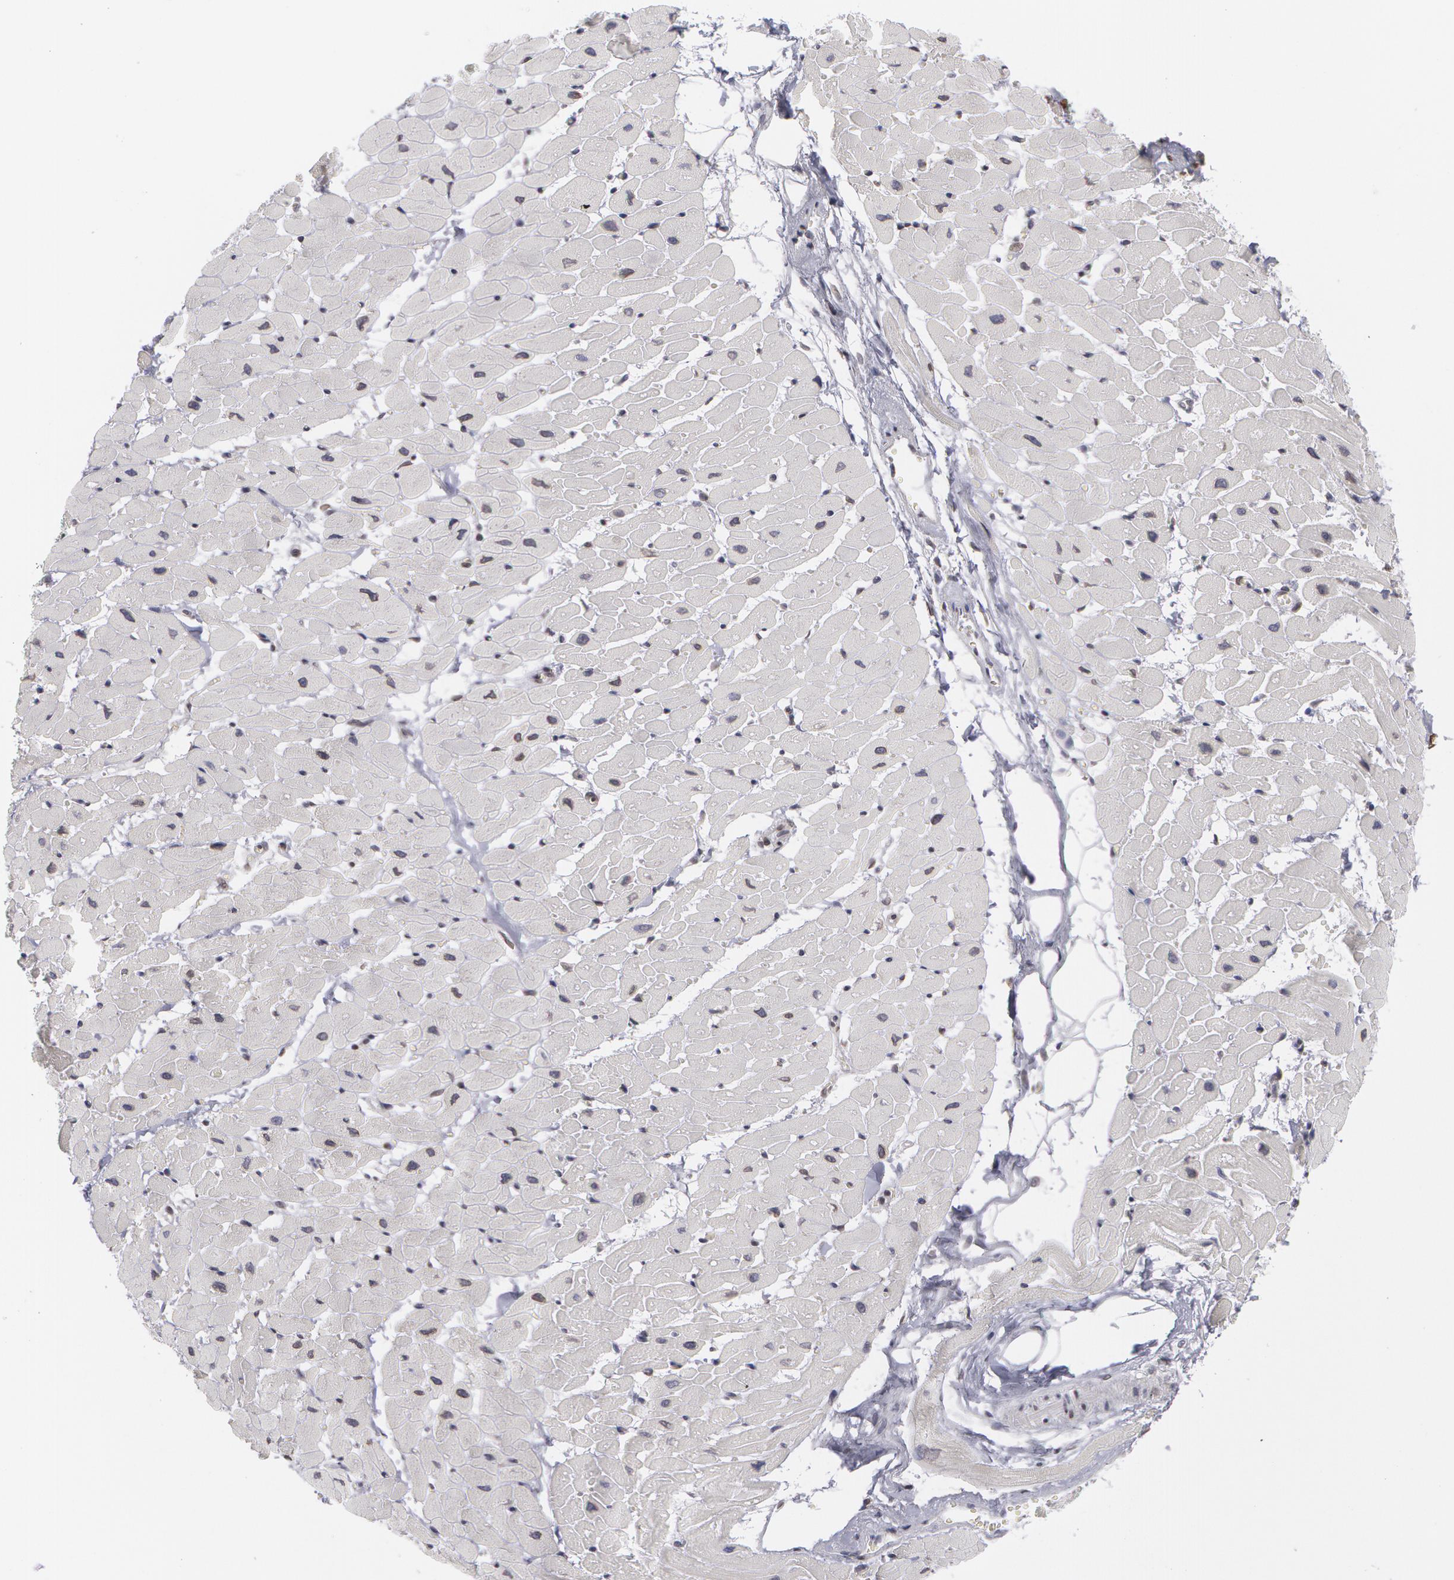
{"staining": {"intensity": "moderate", "quantity": "25%-75%", "location": "cytoplasmic/membranous,nuclear"}, "tissue": "heart muscle", "cell_type": "Cardiomyocytes", "image_type": "normal", "snomed": [{"axis": "morphology", "description": "Normal tissue, NOS"}, {"axis": "topography", "description": "Heart"}], "caption": "This histopathology image demonstrates immunohistochemistry (IHC) staining of benign human heart muscle, with medium moderate cytoplasmic/membranous,nuclear staining in approximately 25%-75% of cardiomyocytes.", "gene": "EMD", "patient": {"sex": "female", "age": 19}}